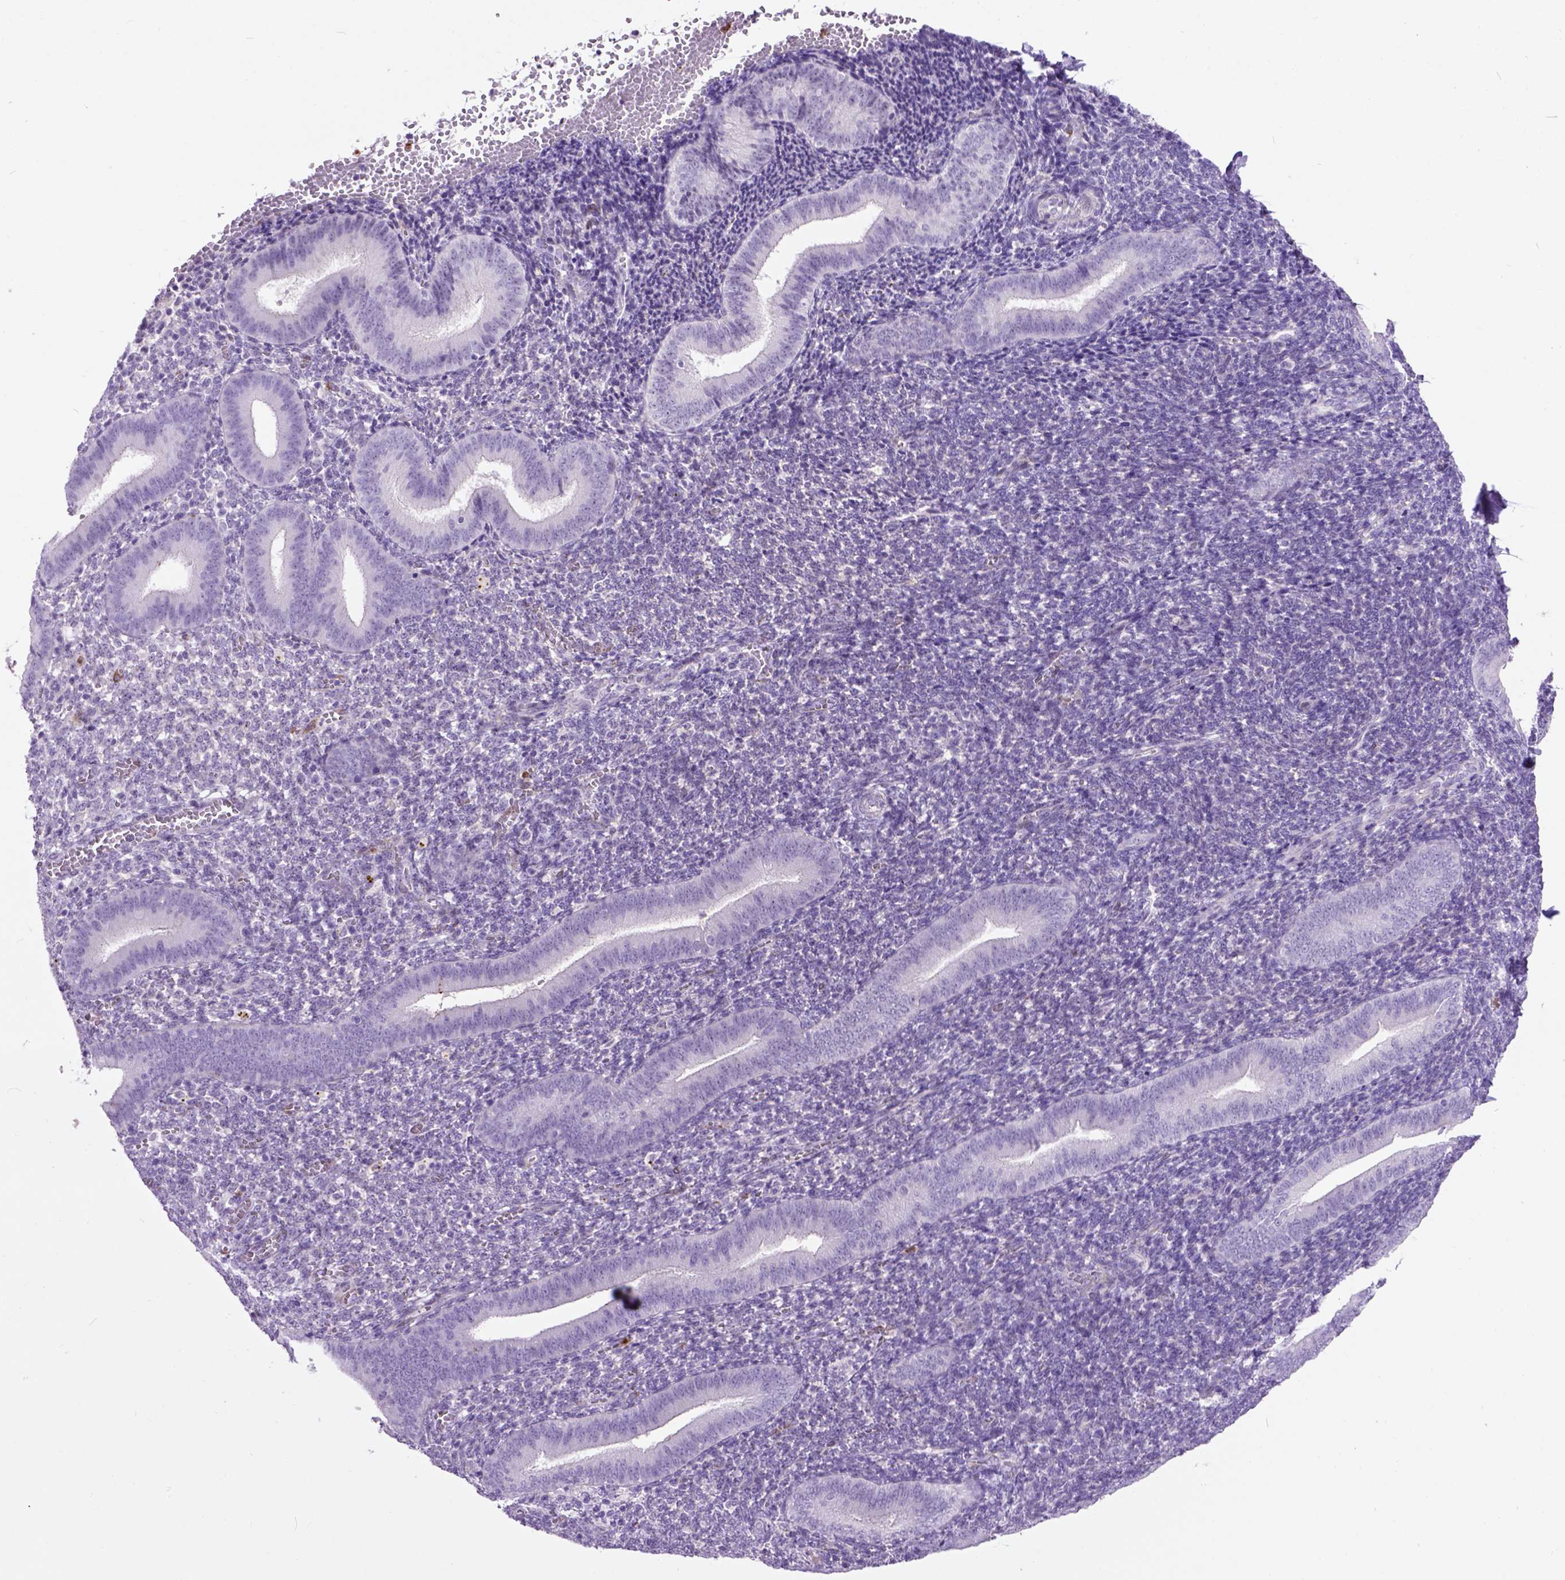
{"staining": {"intensity": "negative", "quantity": "none", "location": "none"}, "tissue": "endometrium", "cell_type": "Cells in endometrial stroma", "image_type": "normal", "snomed": [{"axis": "morphology", "description": "Normal tissue, NOS"}, {"axis": "topography", "description": "Endometrium"}], "caption": "Immunohistochemistry image of unremarkable endometrium: endometrium stained with DAB (3,3'-diaminobenzidine) displays no significant protein expression in cells in endometrial stroma.", "gene": "MAPT", "patient": {"sex": "female", "age": 25}}